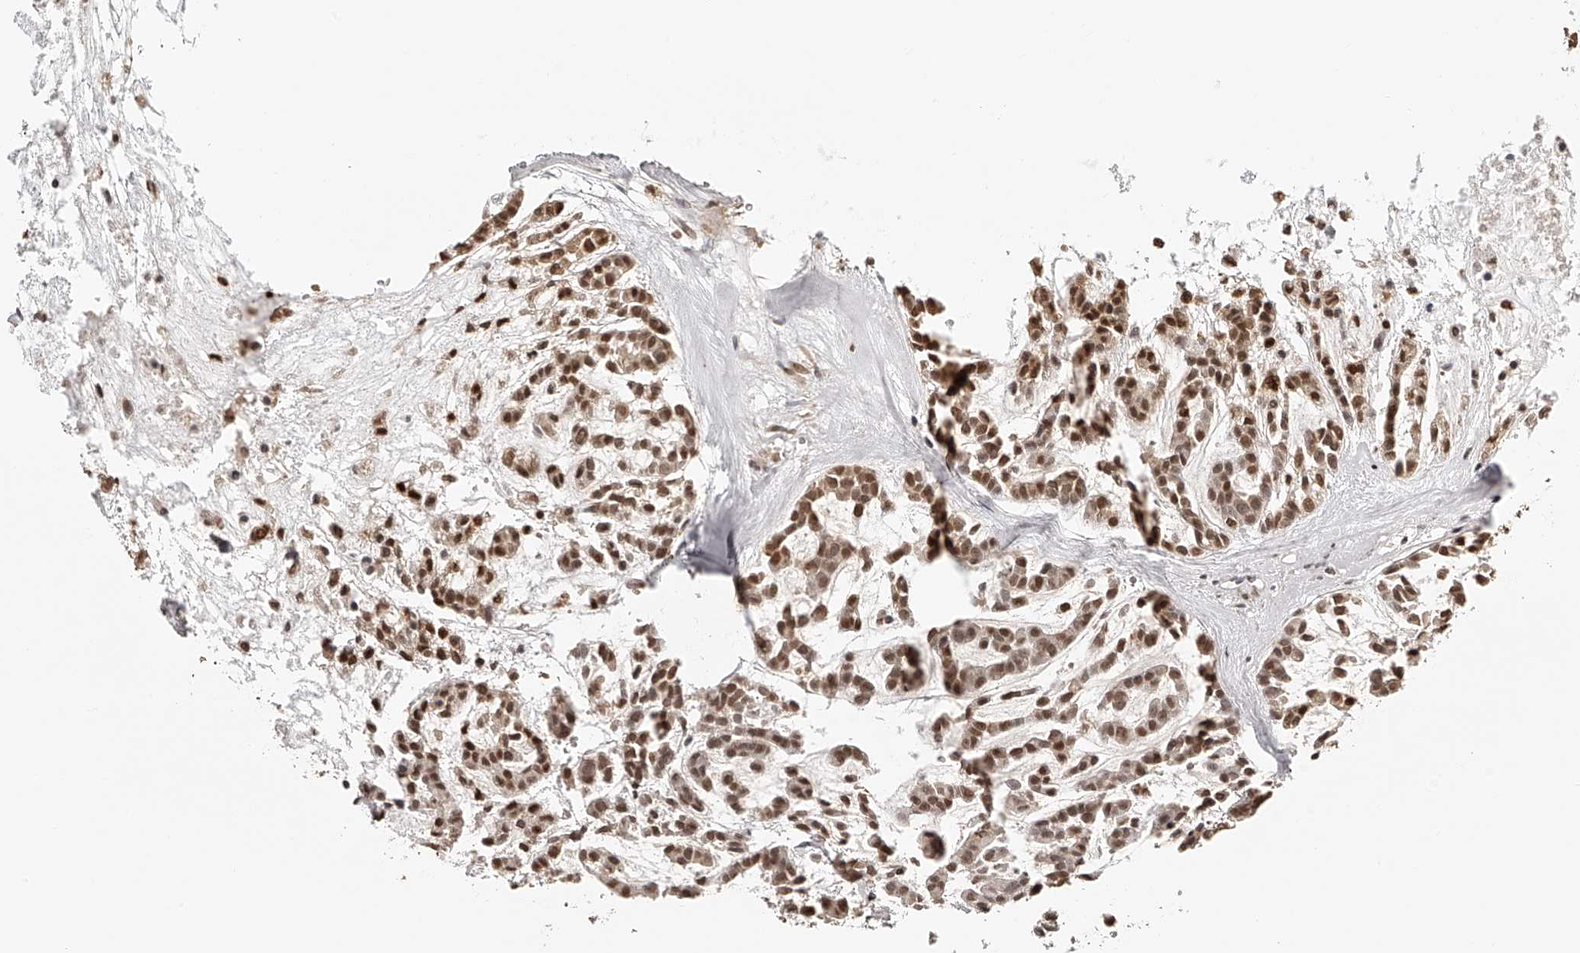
{"staining": {"intensity": "moderate", "quantity": ">75%", "location": "nuclear"}, "tissue": "head and neck cancer", "cell_type": "Tumor cells", "image_type": "cancer", "snomed": [{"axis": "morphology", "description": "Adenocarcinoma, NOS"}, {"axis": "morphology", "description": "Adenoma, NOS"}, {"axis": "topography", "description": "Head-Neck"}], "caption": "IHC photomicrograph of neoplastic tissue: human adenoma (head and neck) stained using IHC displays medium levels of moderate protein expression localized specifically in the nuclear of tumor cells, appearing as a nuclear brown color.", "gene": "ZNF503", "patient": {"sex": "female", "age": 55}}